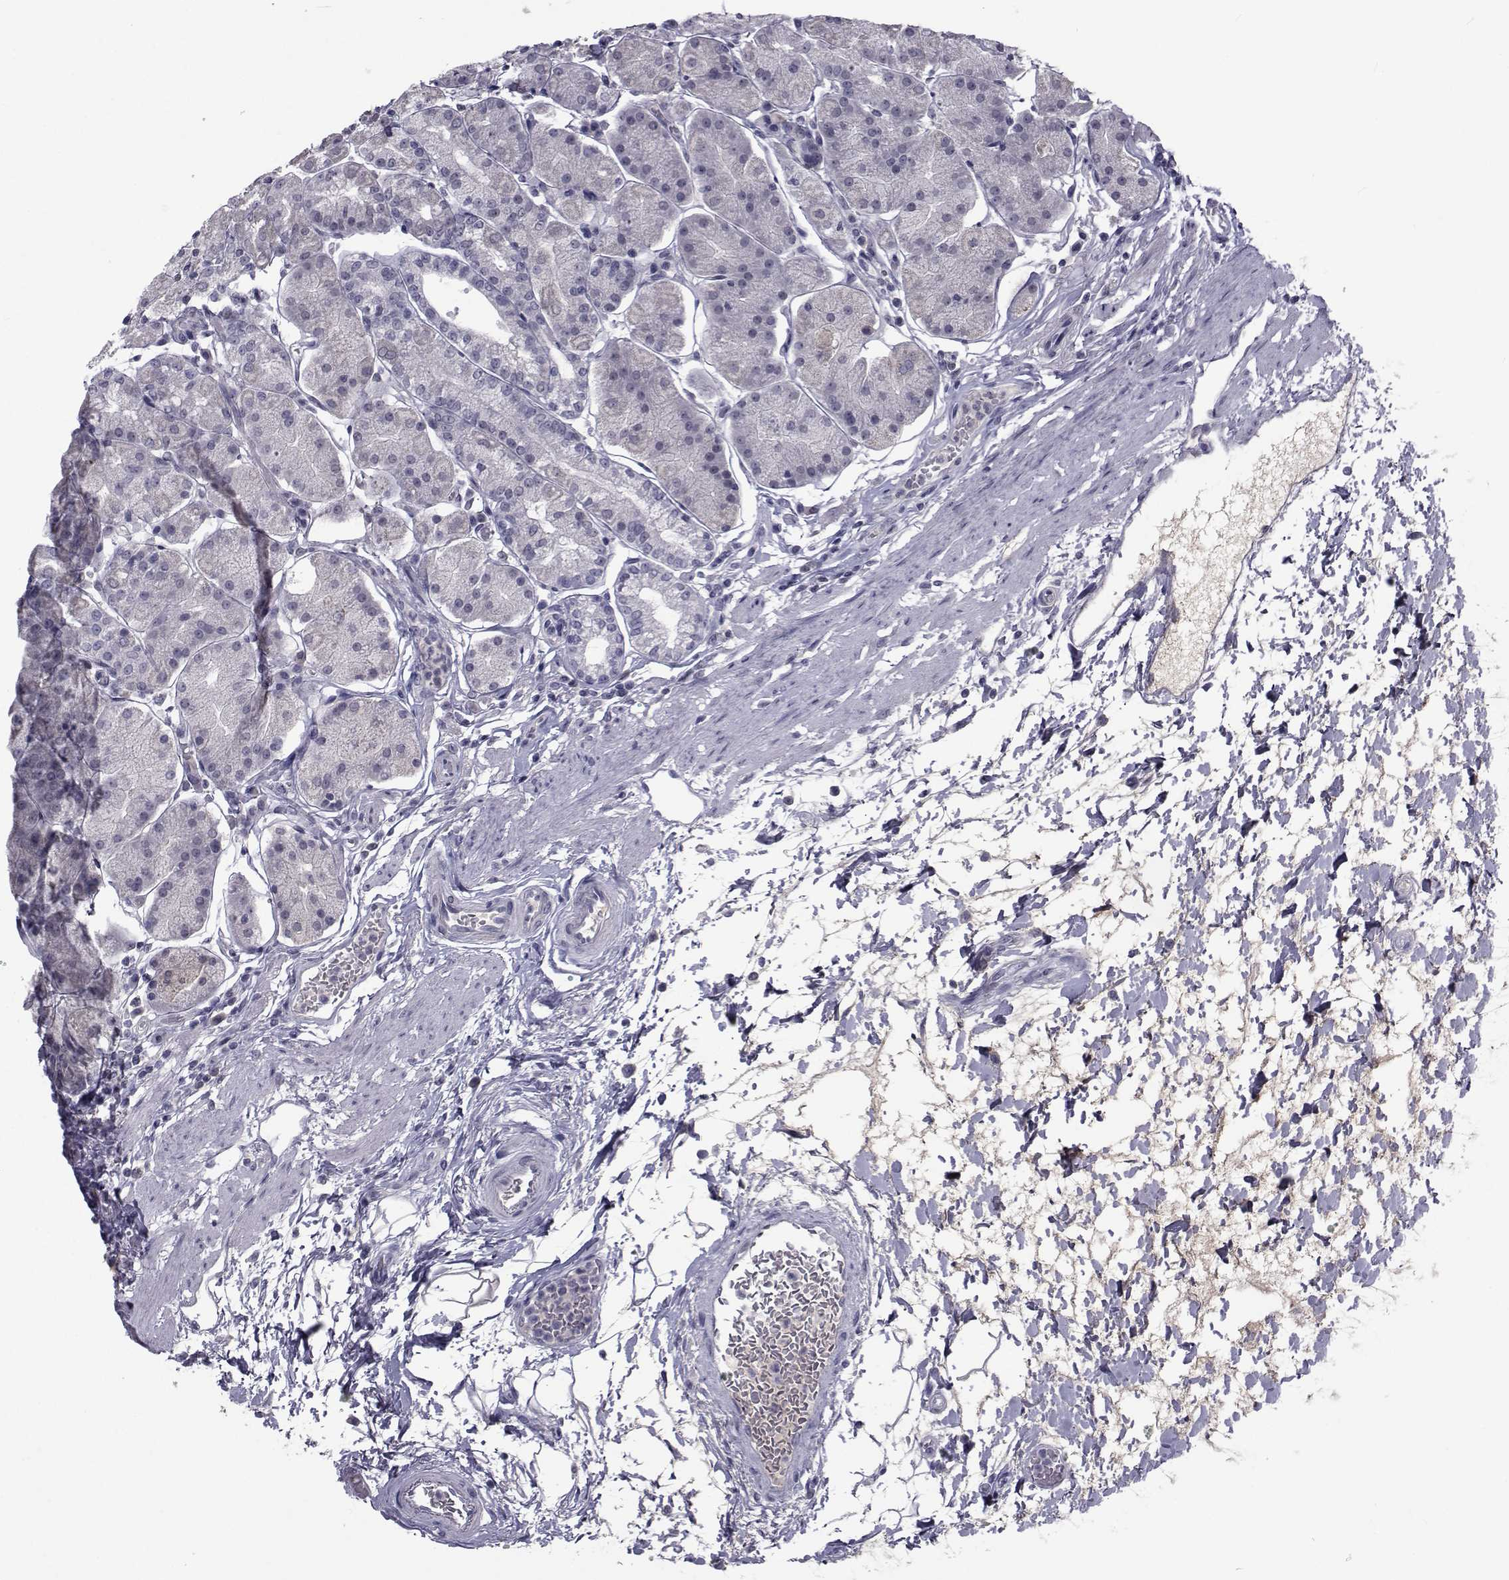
{"staining": {"intensity": "weak", "quantity": "<25%", "location": "cytoplasmic/membranous"}, "tissue": "stomach", "cell_type": "Glandular cells", "image_type": "normal", "snomed": [{"axis": "morphology", "description": "Normal tissue, NOS"}, {"axis": "topography", "description": "Stomach"}], "caption": "DAB (3,3'-diaminobenzidine) immunohistochemical staining of normal human stomach reveals no significant expression in glandular cells.", "gene": "PAX2", "patient": {"sex": "male", "age": 54}}